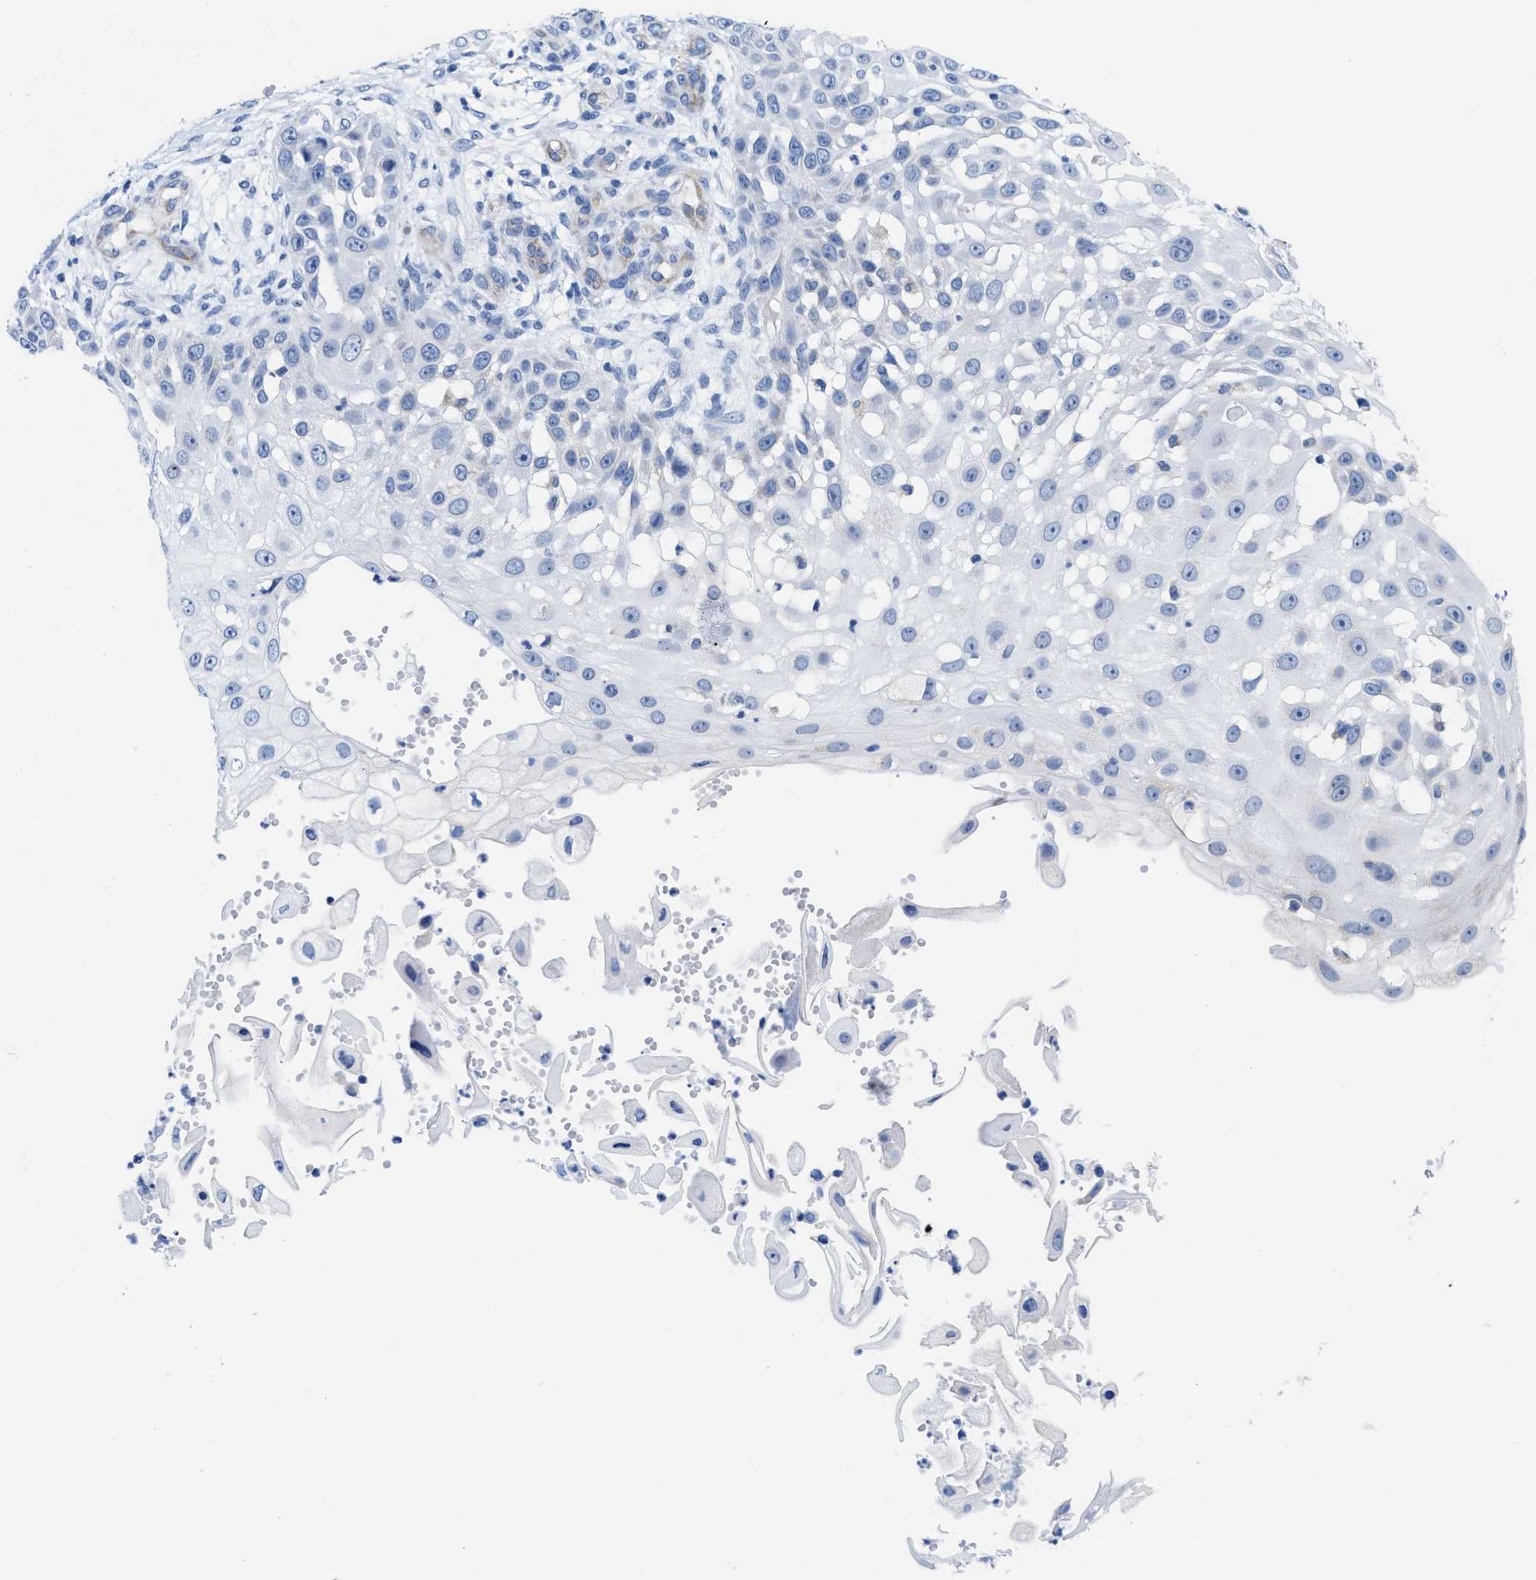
{"staining": {"intensity": "negative", "quantity": "none", "location": "none"}, "tissue": "skin cancer", "cell_type": "Tumor cells", "image_type": "cancer", "snomed": [{"axis": "morphology", "description": "Squamous cell carcinoma, NOS"}, {"axis": "topography", "description": "Skin"}], "caption": "Tumor cells show no significant protein staining in squamous cell carcinoma (skin).", "gene": "EOGT", "patient": {"sex": "female", "age": 44}}